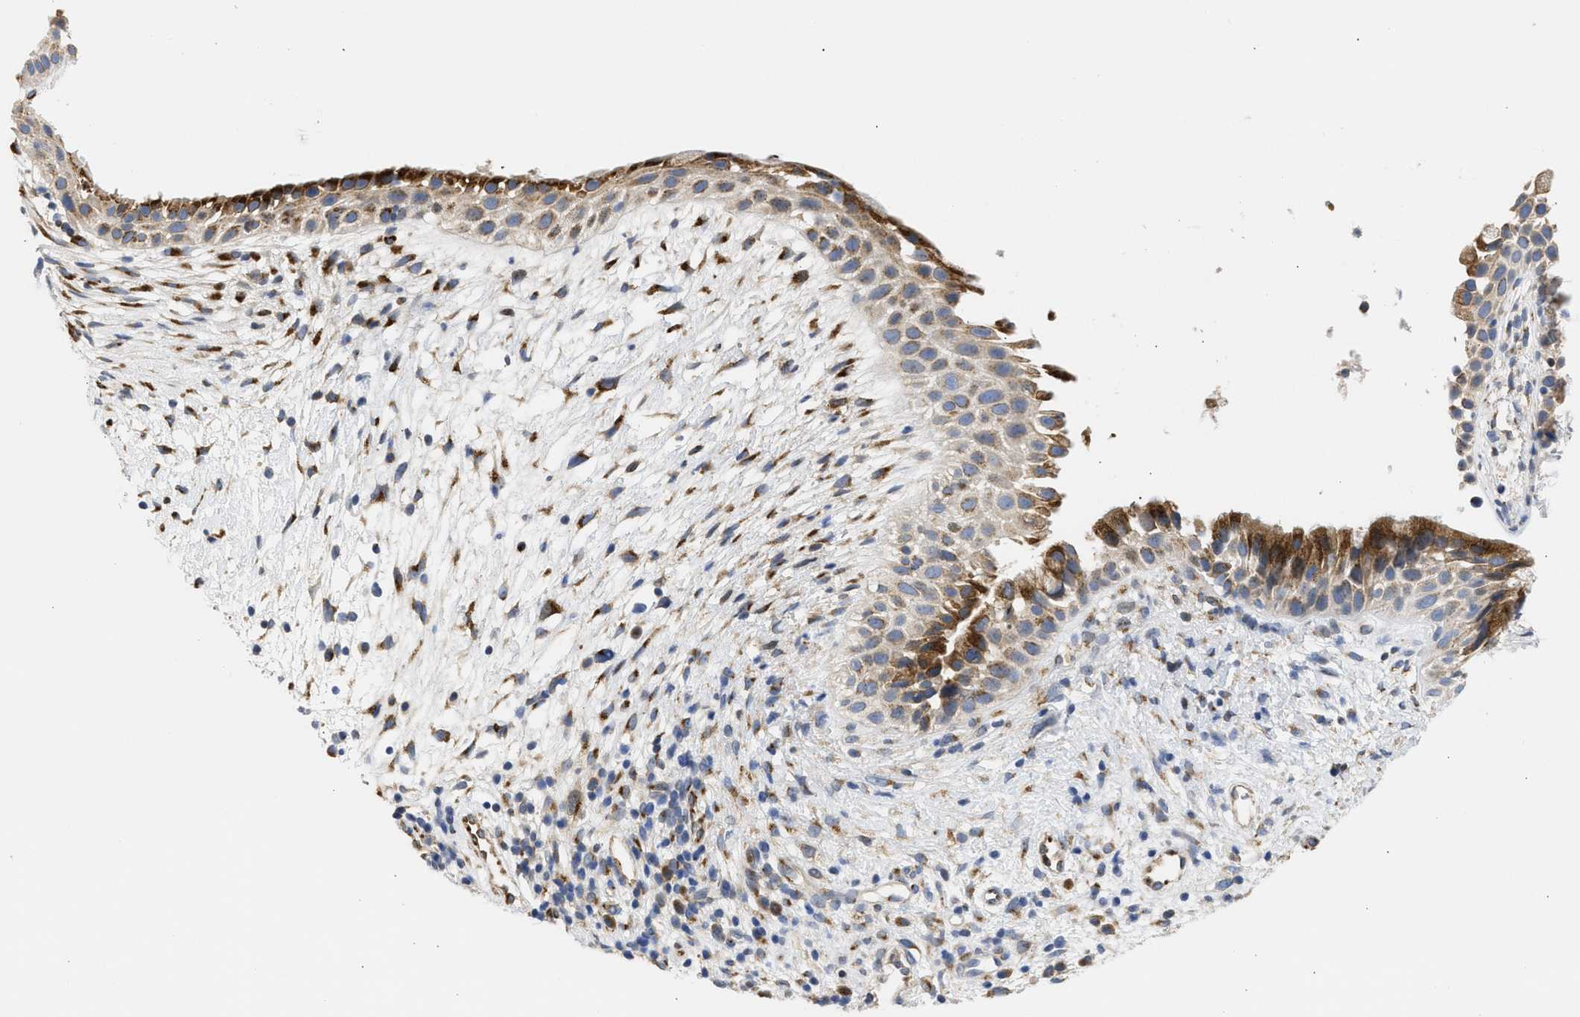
{"staining": {"intensity": "moderate", "quantity": ">75%", "location": "cytoplasmic/membranous"}, "tissue": "nasopharynx", "cell_type": "Respiratory epithelial cells", "image_type": "normal", "snomed": [{"axis": "morphology", "description": "Normal tissue, NOS"}, {"axis": "topography", "description": "Nasopharynx"}], "caption": "IHC of benign nasopharynx exhibits medium levels of moderate cytoplasmic/membranous expression in about >75% of respiratory epithelial cells. Using DAB (3,3'-diaminobenzidine) (brown) and hematoxylin (blue) stains, captured at high magnification using brightfield microscopy.", "gene": "TMED1", "patient": {"sex": "male", "age": 22}}